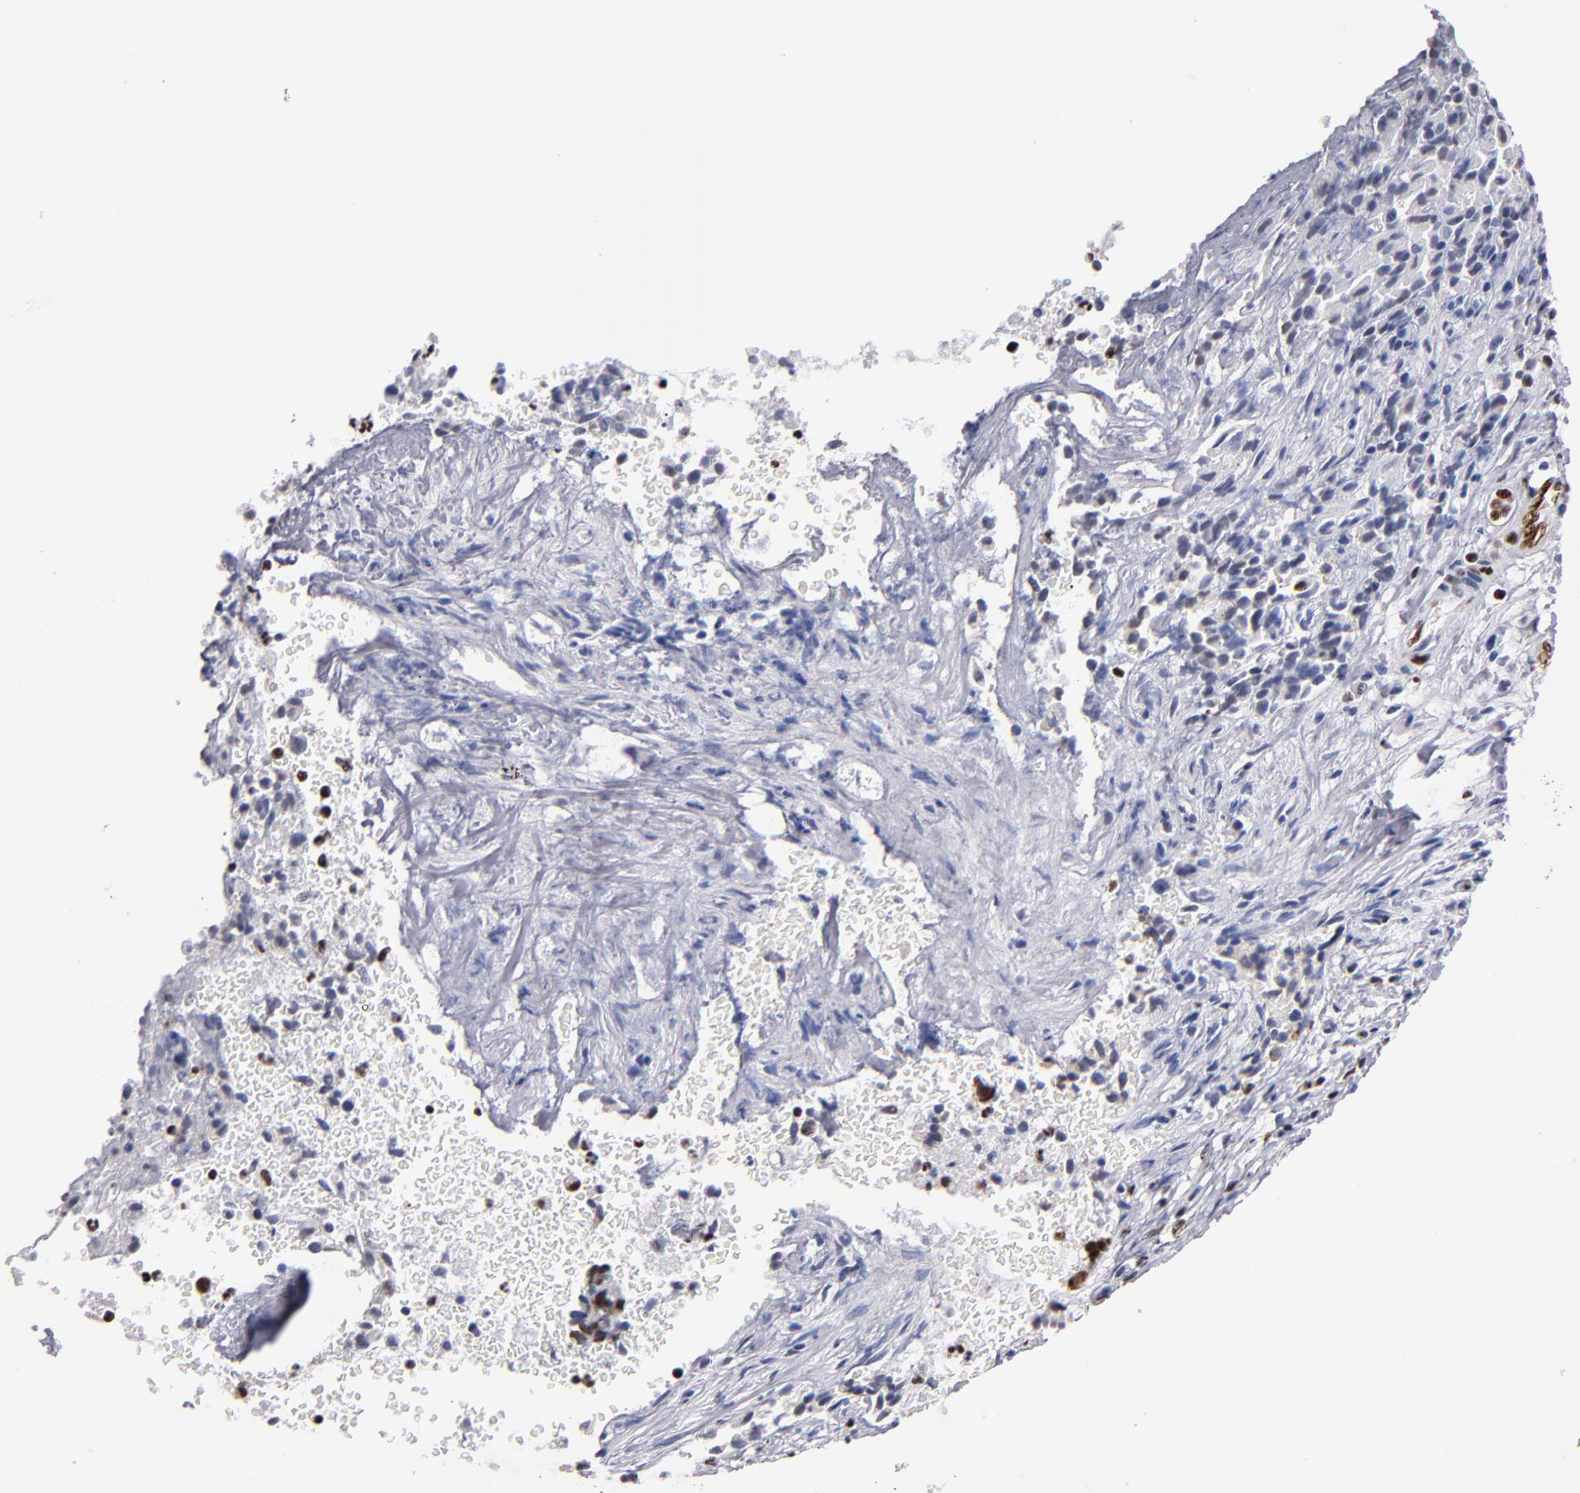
{"staining": {"intensity": "strong", "quantity": "<25%", "location": "nuclear"}, "tissue": "liver cancer", "cell_type": "Tumor cells", "image_type": "cancer", "snomed": [{"axis": "morphology", "description": "Cholangiocarcinoma"}, {"axis": "topography", "description": "Liver"}], "caption": "The immunohistochemical stain highlights strong nuclear positivity in tumor cells of cholangiocarcinoma (liver) tissue. The protein of interest is stained brown, and the nuclei are stained in blue (DAB (3,3'-diaminobenzidine) IHC with brightfield microscopy, high magnification).", "gene": "MN1", "patient": {"sex": "male", "age": 57}}